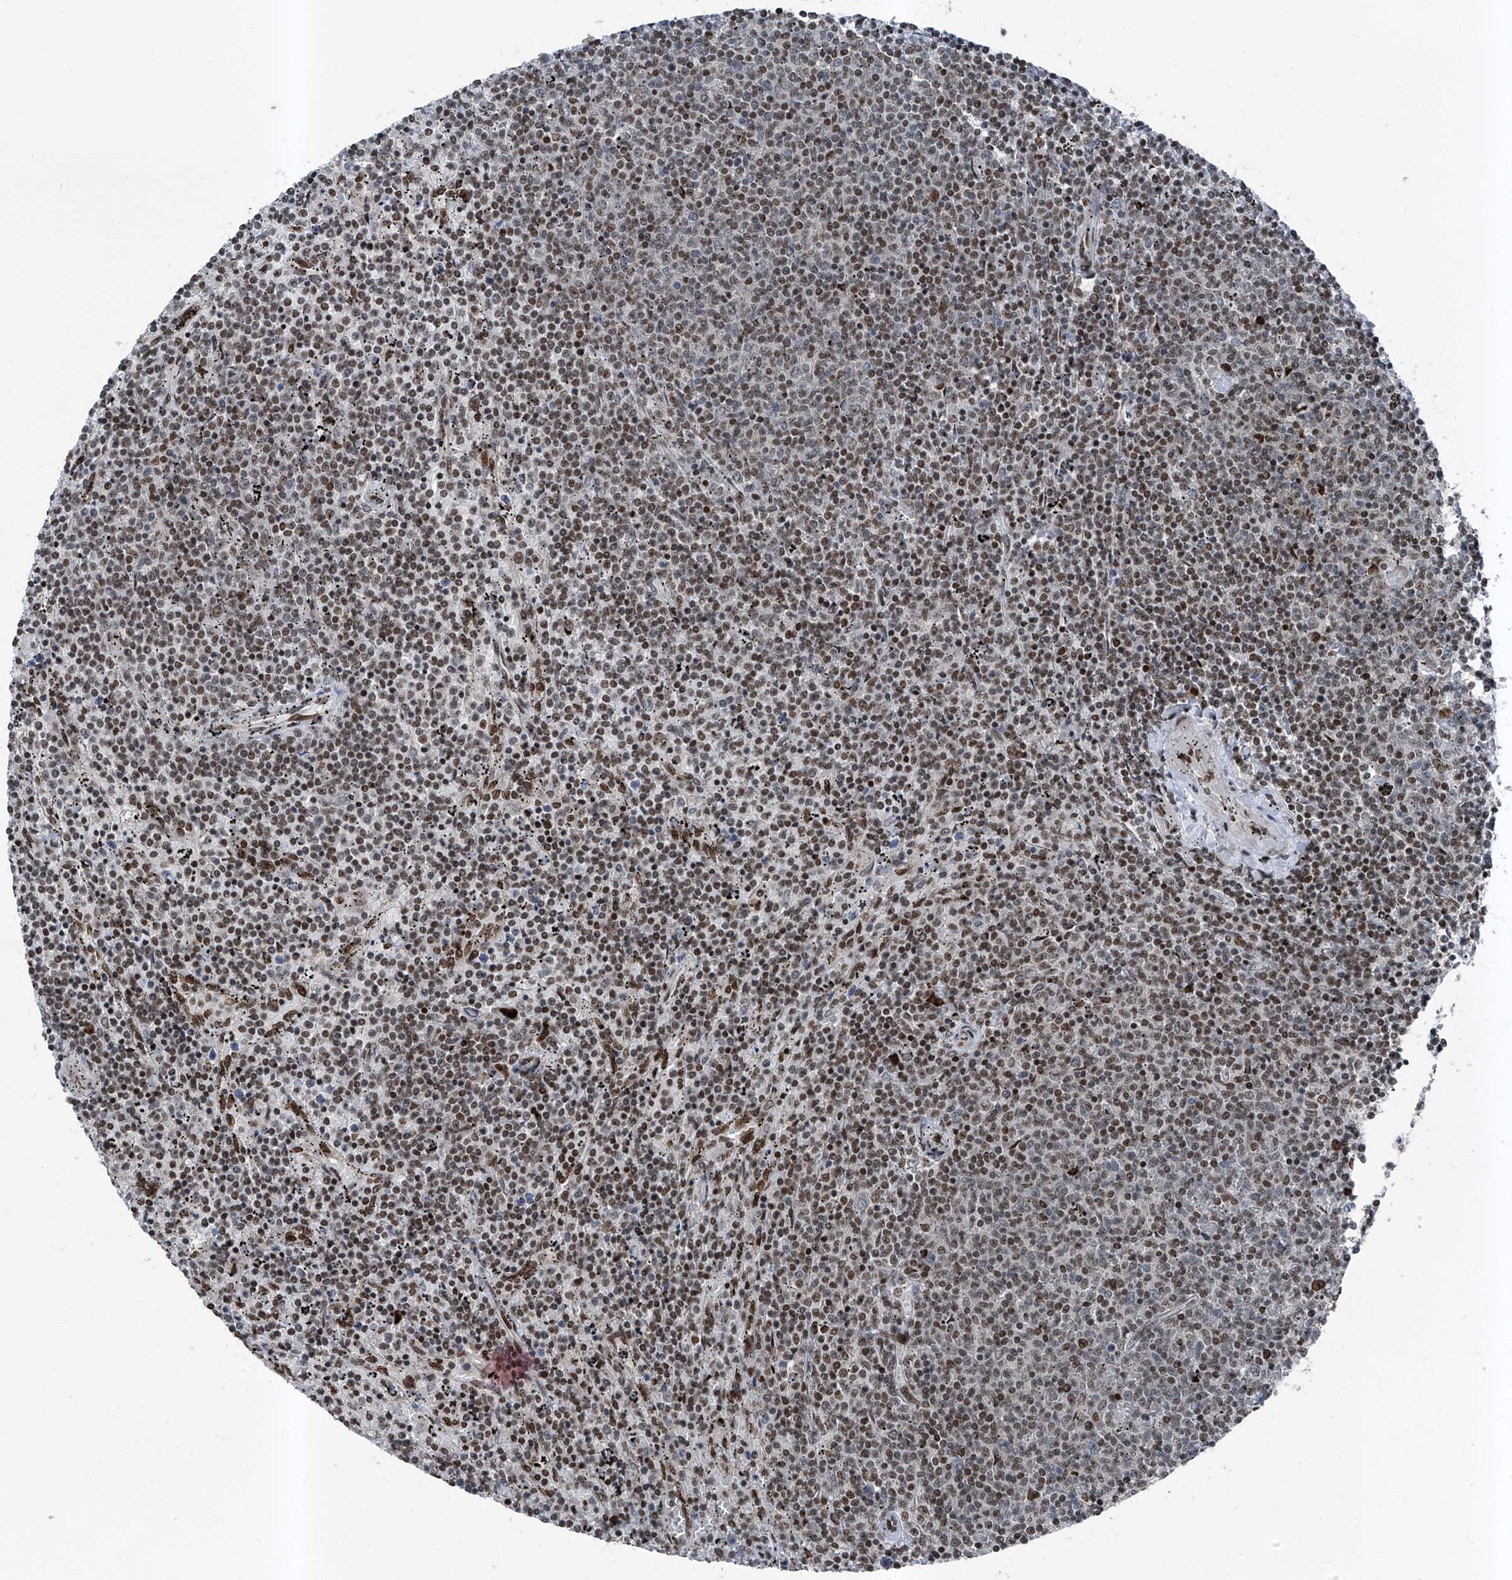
{"staining": {"intensity": "moderate", "quantity": ">75%", "location": "nuclear"}, "tissue": "lymphoma", "cell_type": "Tumor cells", "image_type": "cancer", "snomed": [{"axis": "morphology", "description": "Malignant lymphoma, non-Hodgkin's type, Low grade"}, {"axis": "topography", "description": "Spleen"}], "caption": "Lymphoma tissue shows moderate nuclear staining in approximately >75% of tumor cells", "gene": "BMI1", "patient": {"sex": "female", "age": 50}}